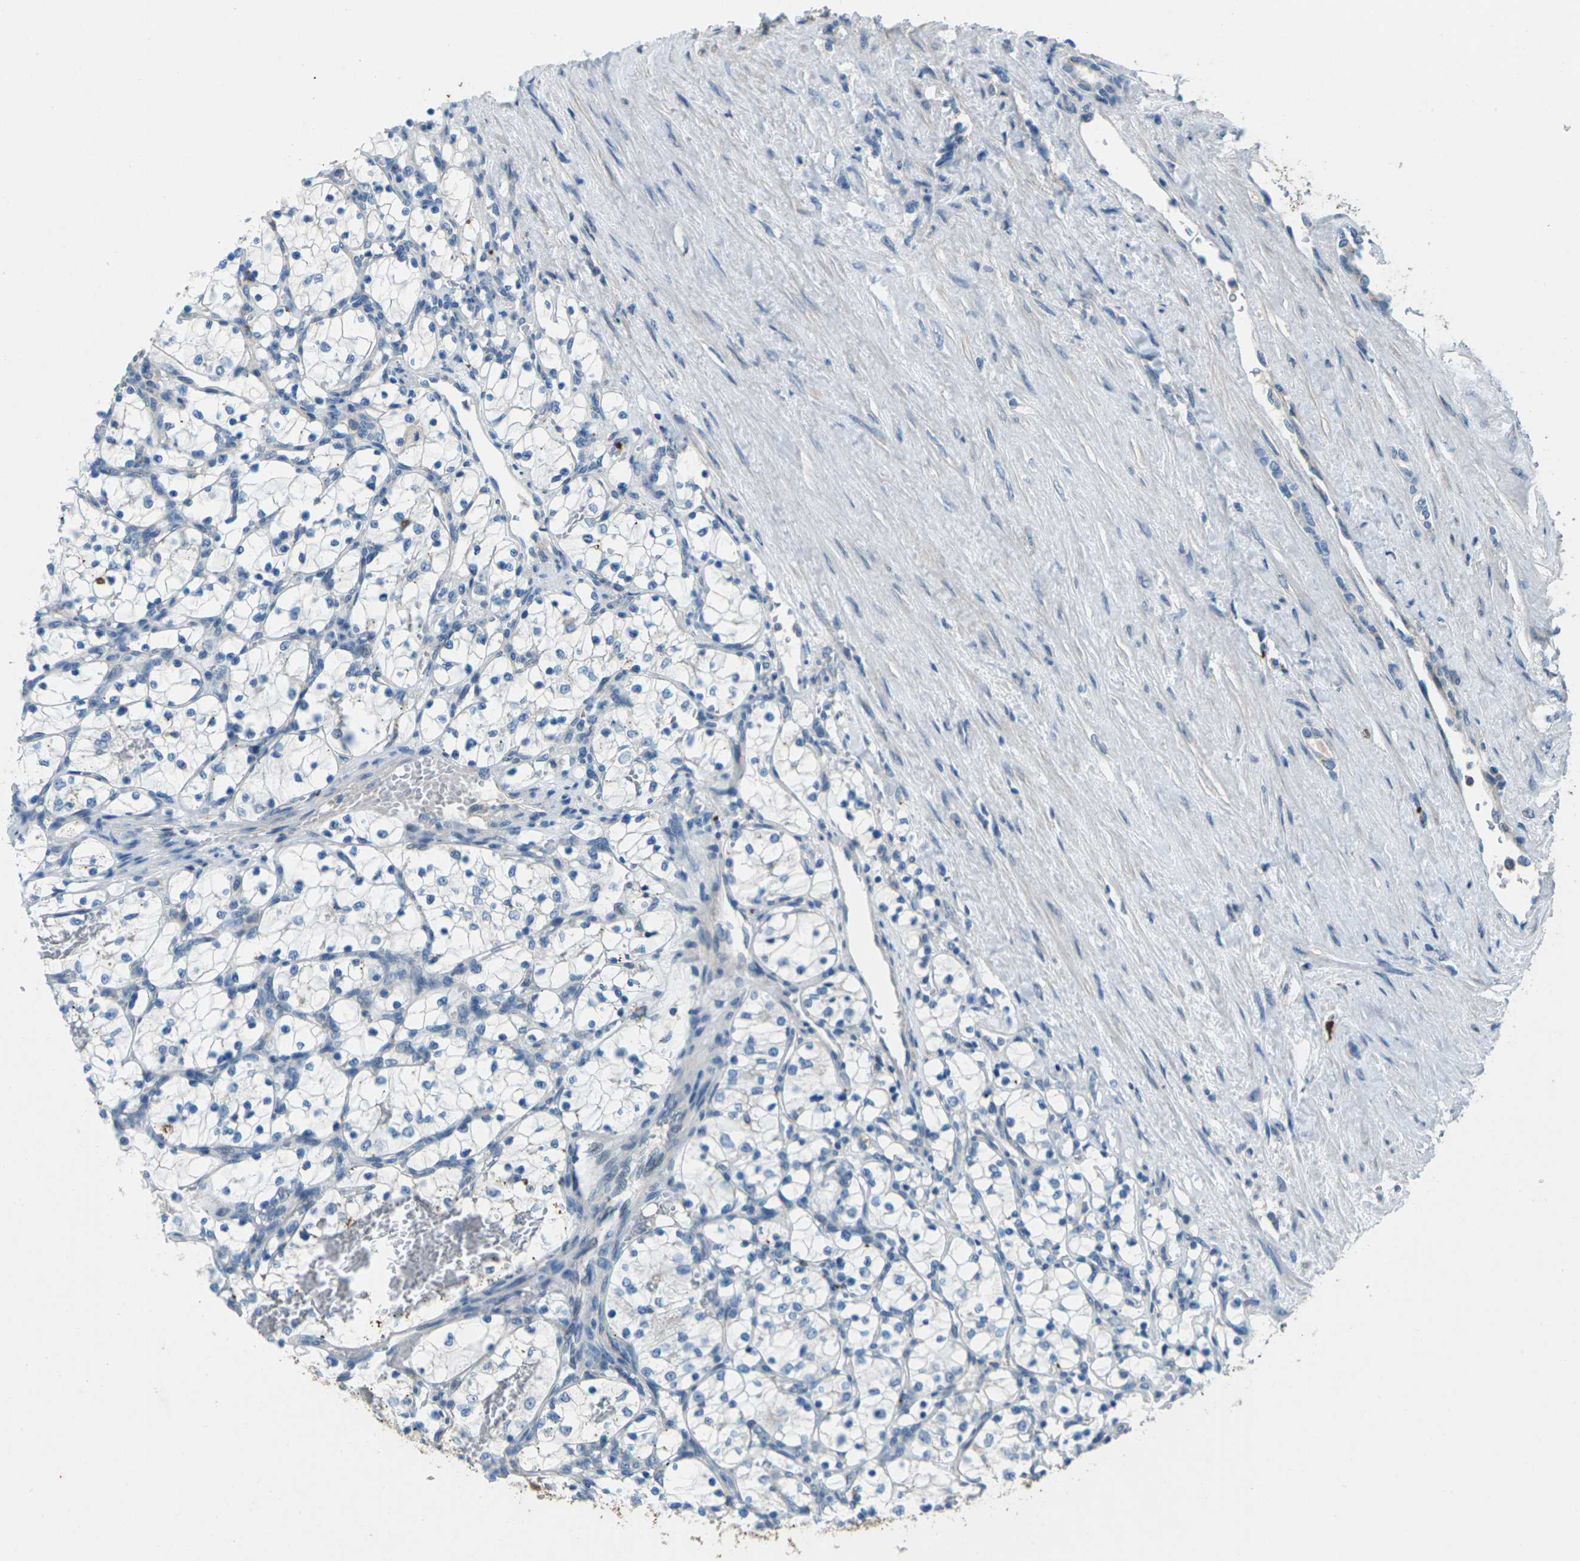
{"staining": {"intensity": "negative", "quantity": "none", "location": "none"}, "tissue": "renal cancer", "cell_type": "Tumor cells", "image_type": "cancer", "snomed": [{"axis": "morphology", "description": "Adenocarcinoma, NOS"}, {"axis": "topography", "description": "Kidney"}], "caption": "Adenocarcinoma (renal) was stained to show a protein in brown. There is no significant staining in tumor cells.", "gene": "SIGLEC14", "patient": {"sex": "female", "age": 69}}